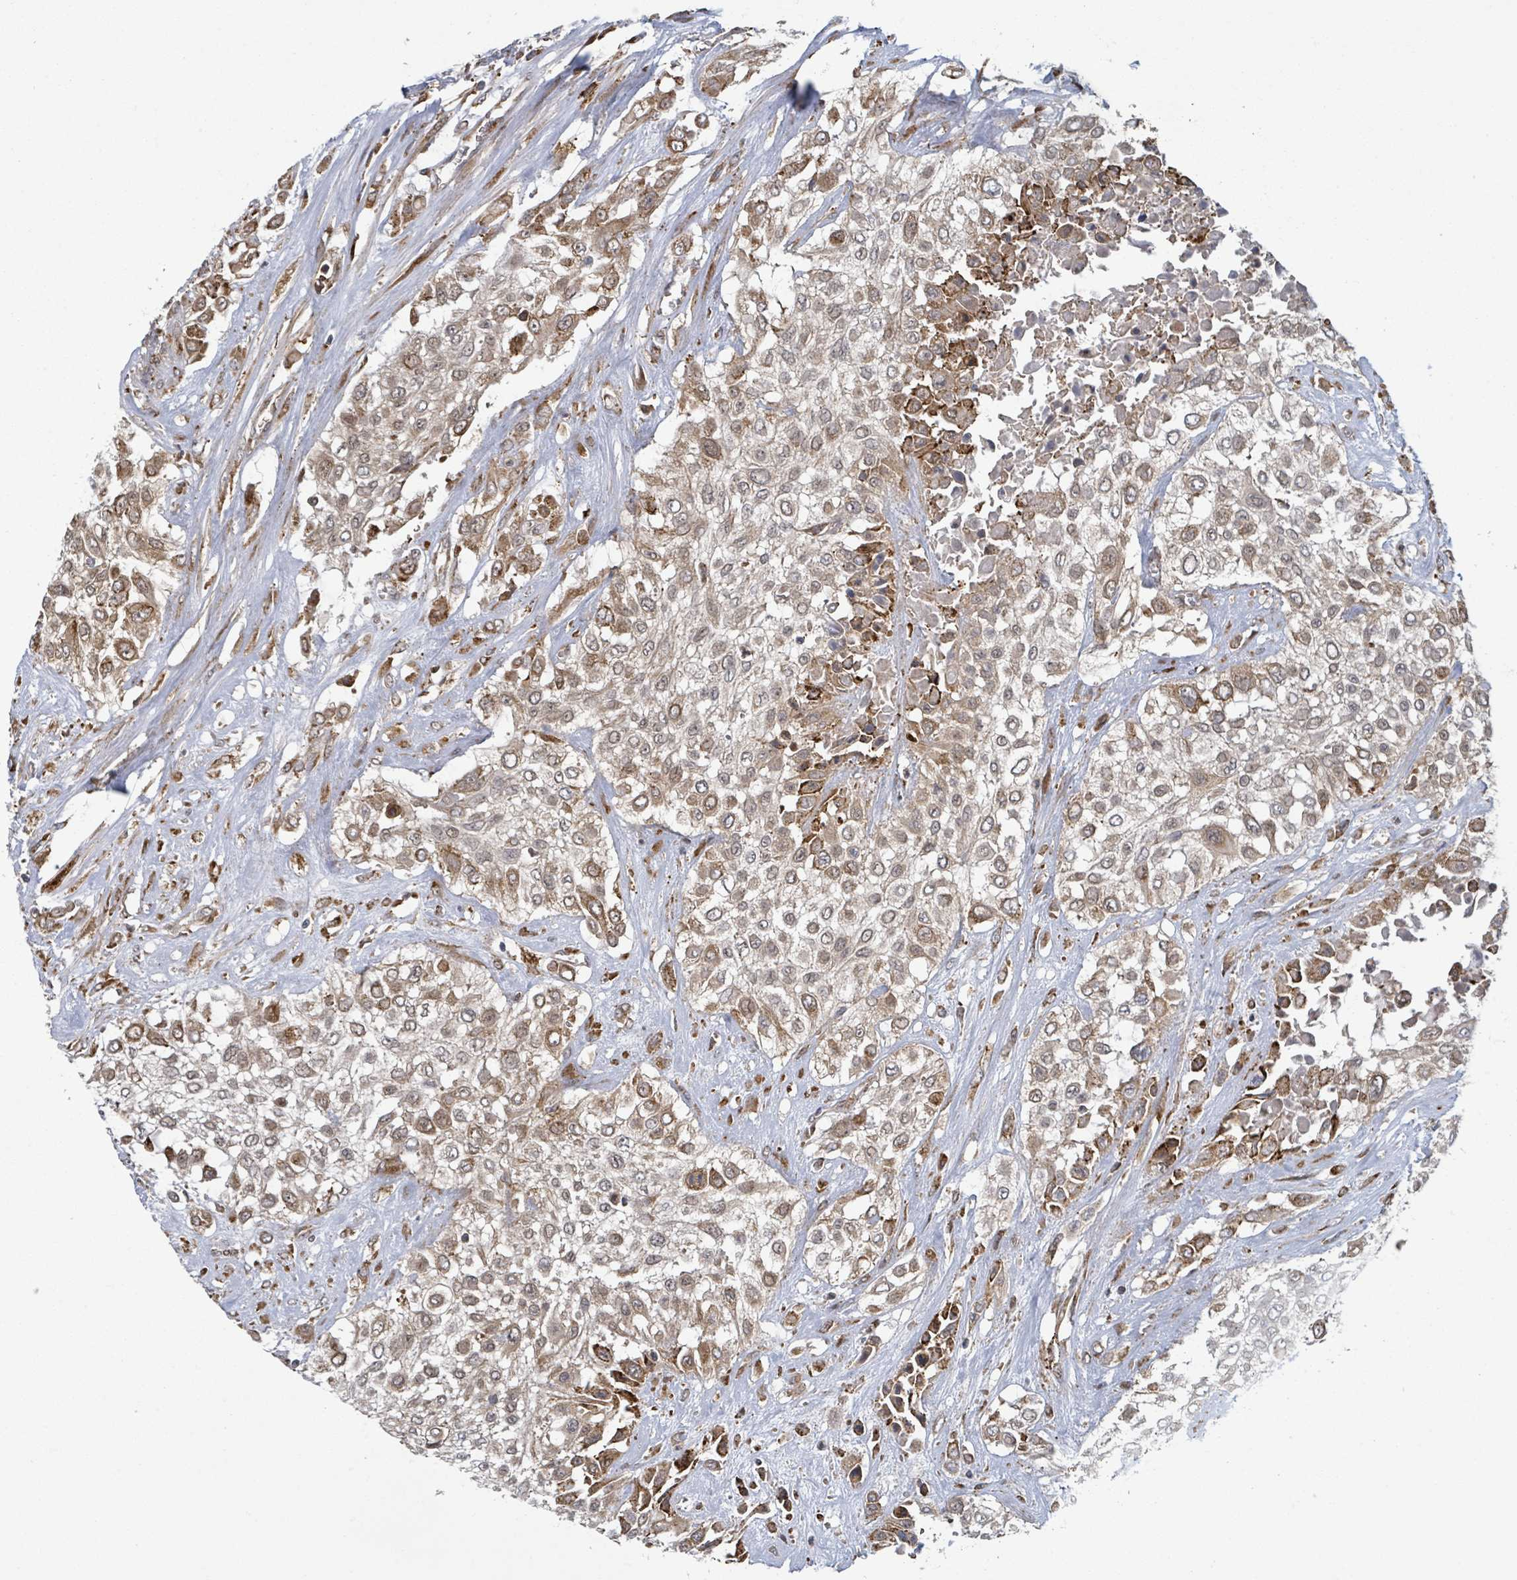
{"staining": {"intensity": "moderate", "quantity": ">75%", "location": "cytoplasmic/membranous,nuclear"}, "tissue": "urothelial cancer", "cell_type": "Tumor cells", "image_type": "cancer", "snomed": [{"axis": "morphology", "description": "Urothelial carcinoma, High grade"}, {"axis": "topography", "description": "Urinary bladder"}], "caption": "Immunohistochemical staining of human urothelial carcinoma (high-grade) shows moderate cytoplasmic/membranous and nuclear protein positivity in approximately >75% of tumor cells.", "gene": "SHROOM2", "patient": {"sex": "male", "age": 57}}